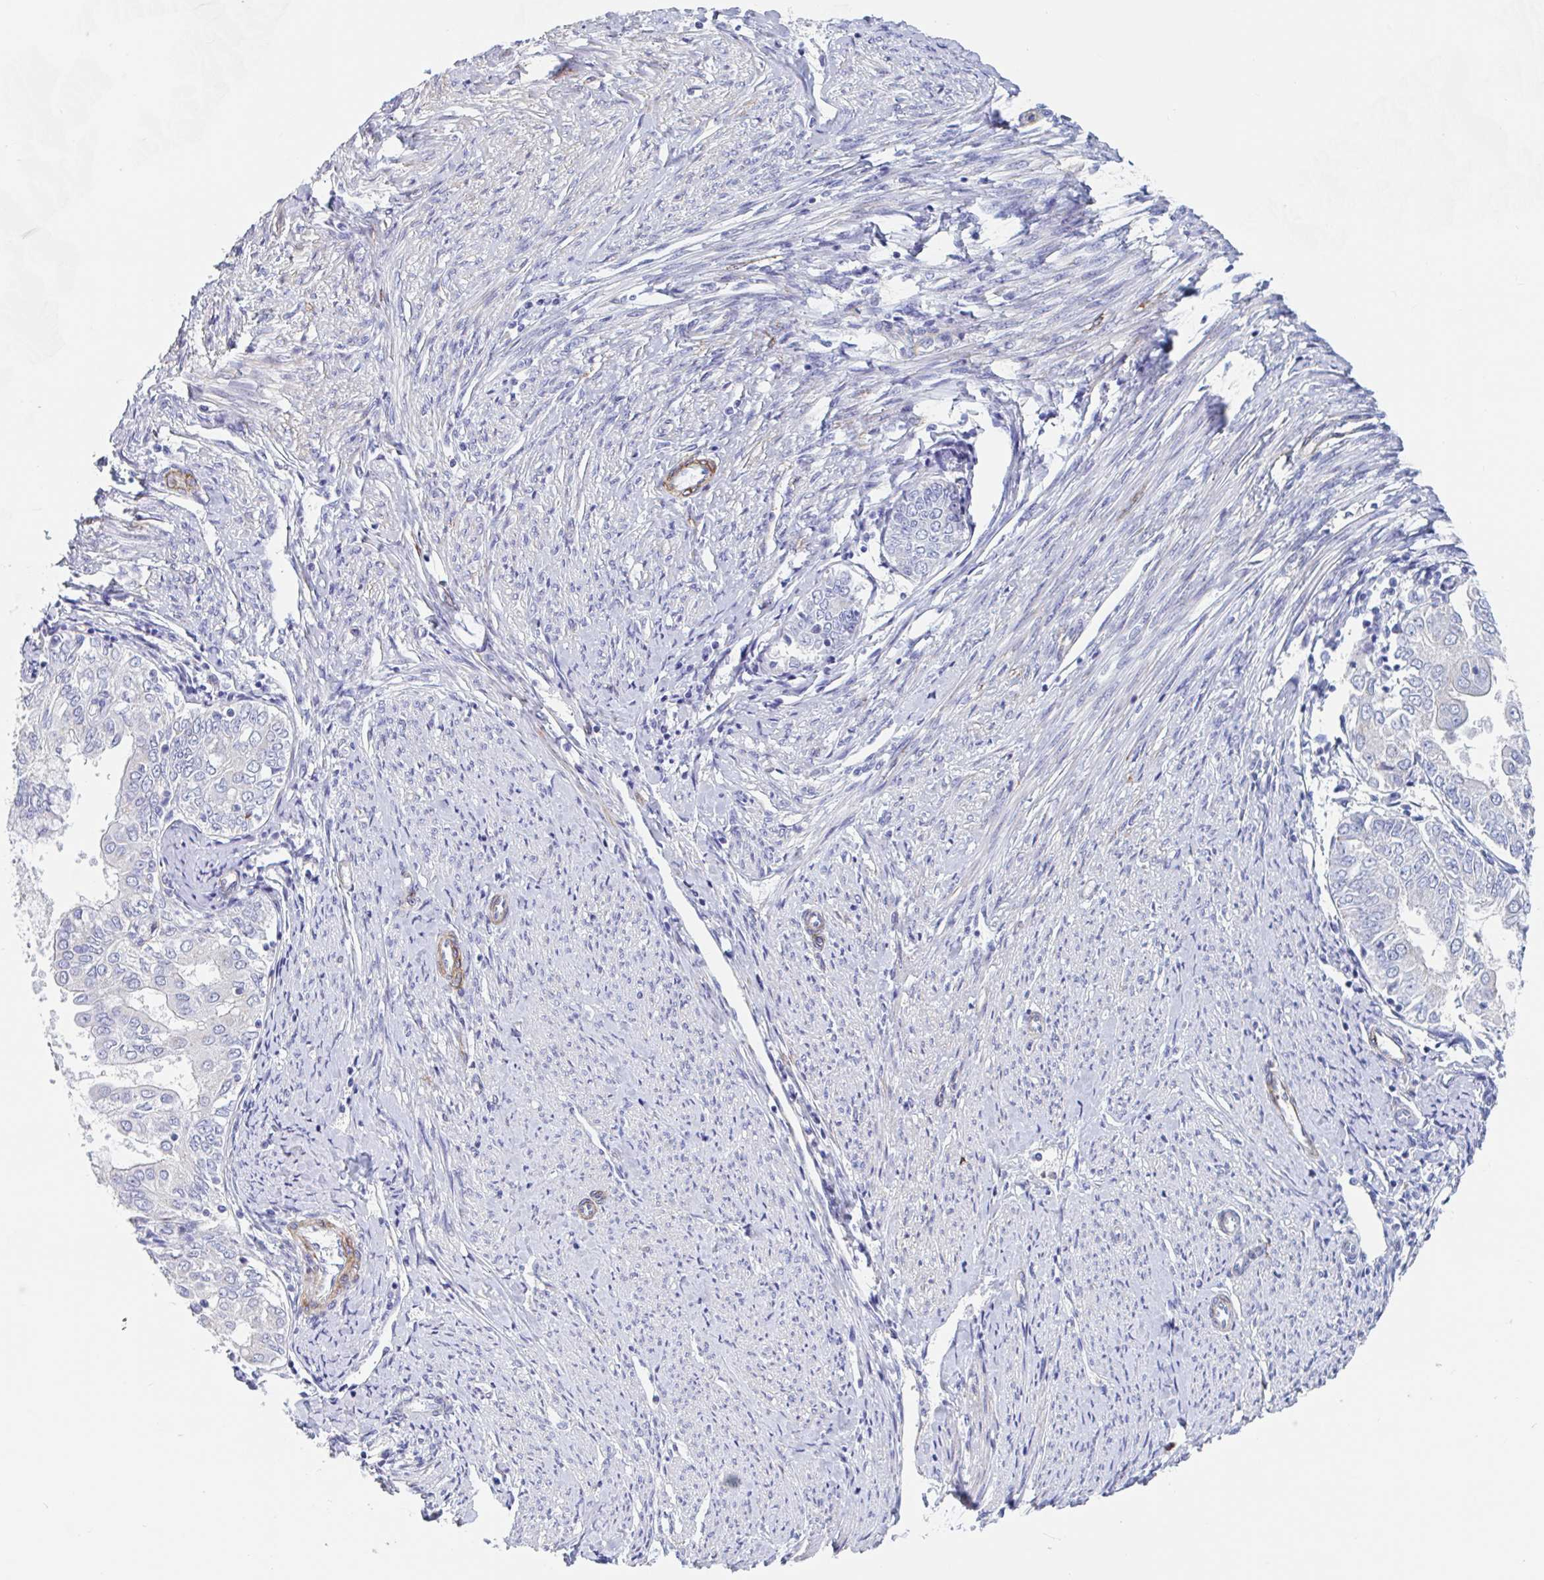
{"staining": {"intensity": "negative", "quantity": "none", "location": "none"}, "tissue": "endometrial cancer", "cell_type": "Tumor cells", "image_type": "cancer", "snomed": [{"axis": "morphology", "description": "Adenocarcinoma, NOS"}, {"axis": "topography", "description": "Endometrium"}], "caption": "DAB (3,3'-diaminobenzidine) immunohistochemical staining of adenocarcinoma (endometrial) exhibits no significant positivity in tumor cells.", "gene": "ZNHIT2", "patient": {"sex": "female", "age": 68}}